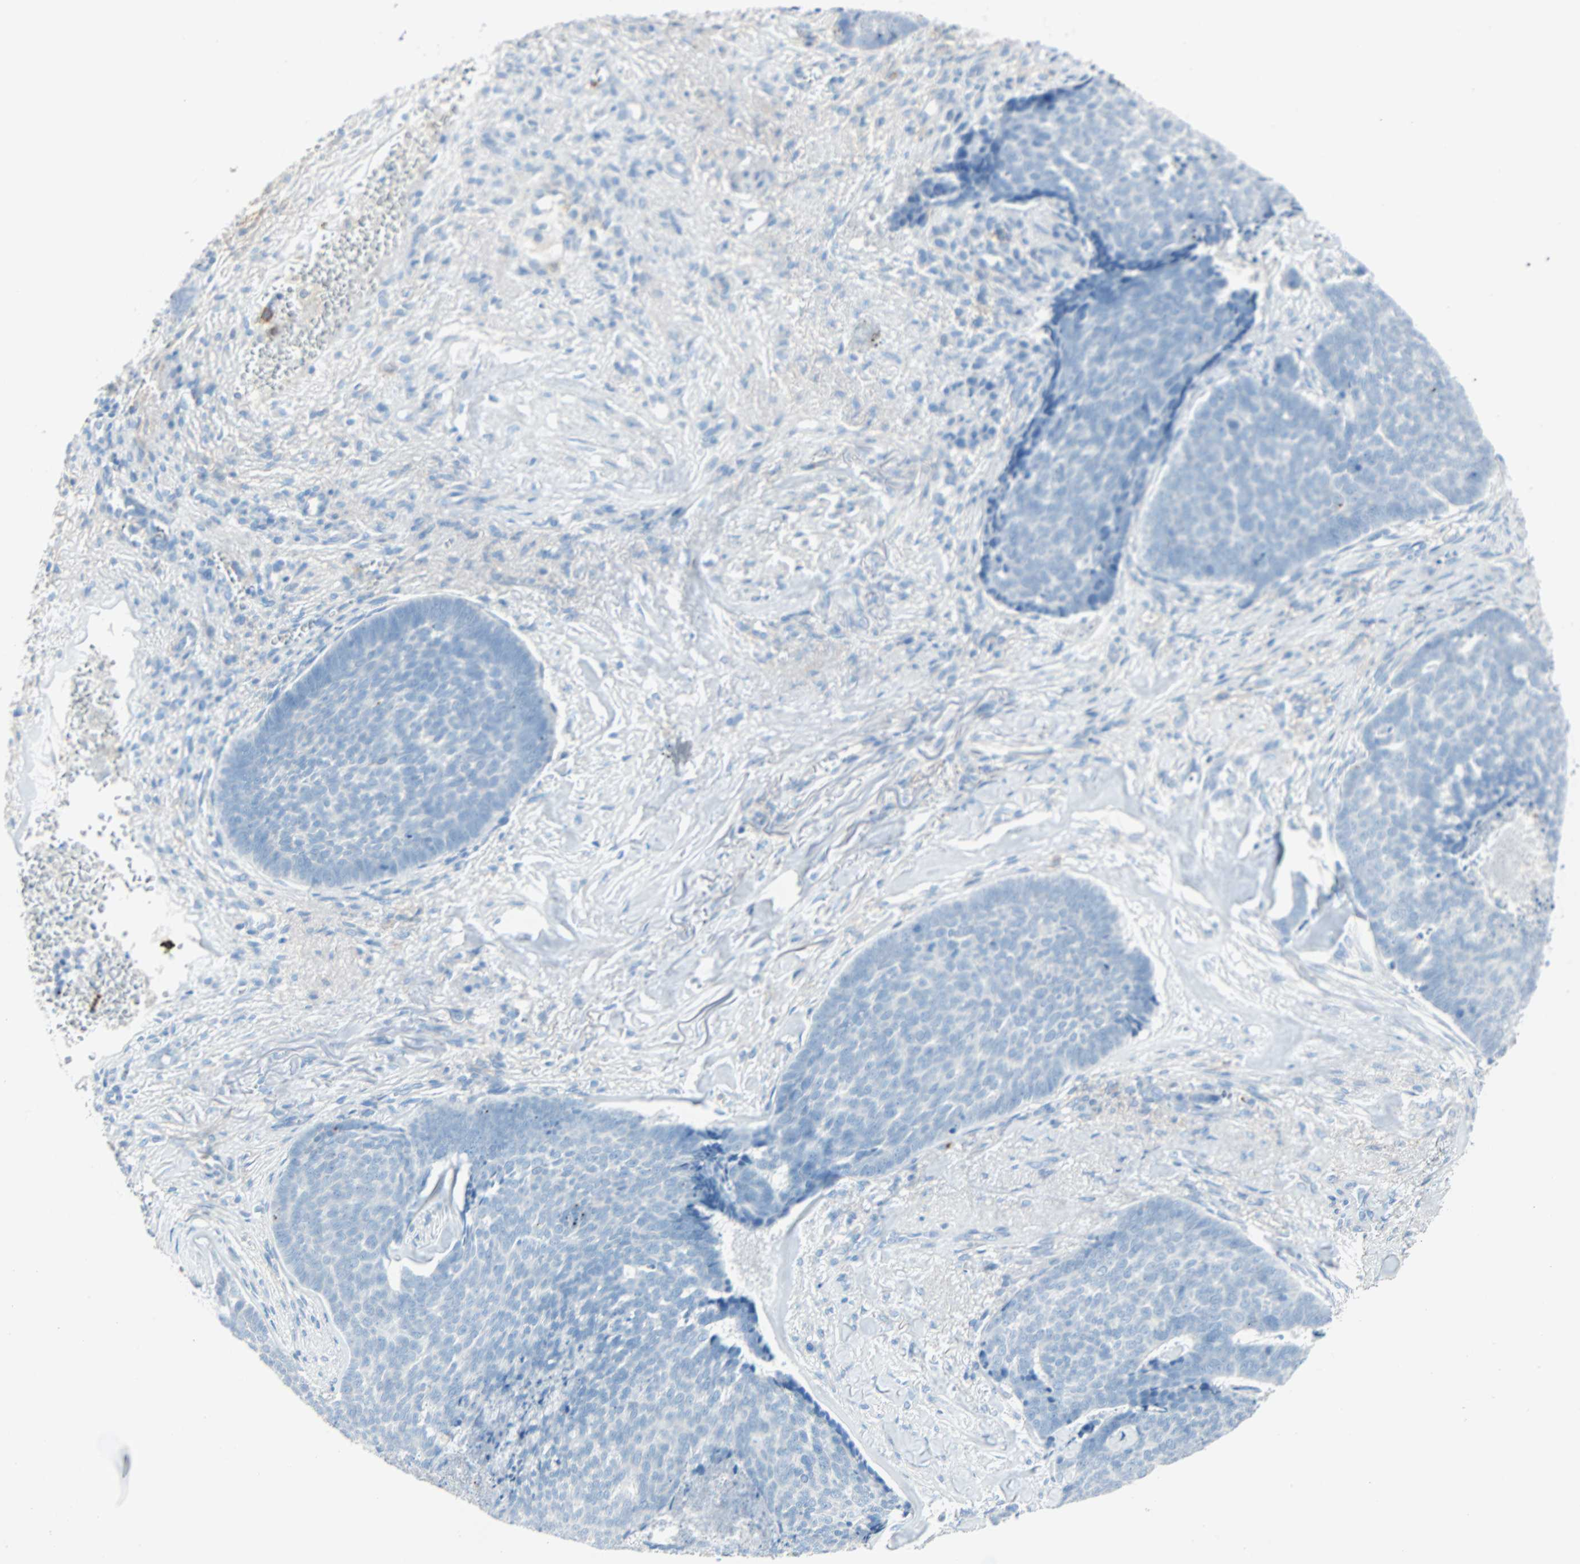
{"staining": {"intensity": "negative", "quantity": "none", "location": "none"}, "tissue": "skin cancer", "cell_type": "Tumor cells", "image_type": "cancer", "snomed": [{"axis": "morphology", "description": "Basal cell carcinoma"}, {"axis": "topography", "description": "Skin"}], "caption": "An IHC photomicrograph of skin cancer is shown. There is no staining in tumor cells of skin cancer. (Brightfield microscopy of DAB (3,3'-diaminobenzidine) IHC at high magnification).", "gene": "CLEC4A", "patient": {"sex": "male", "age": 84}}